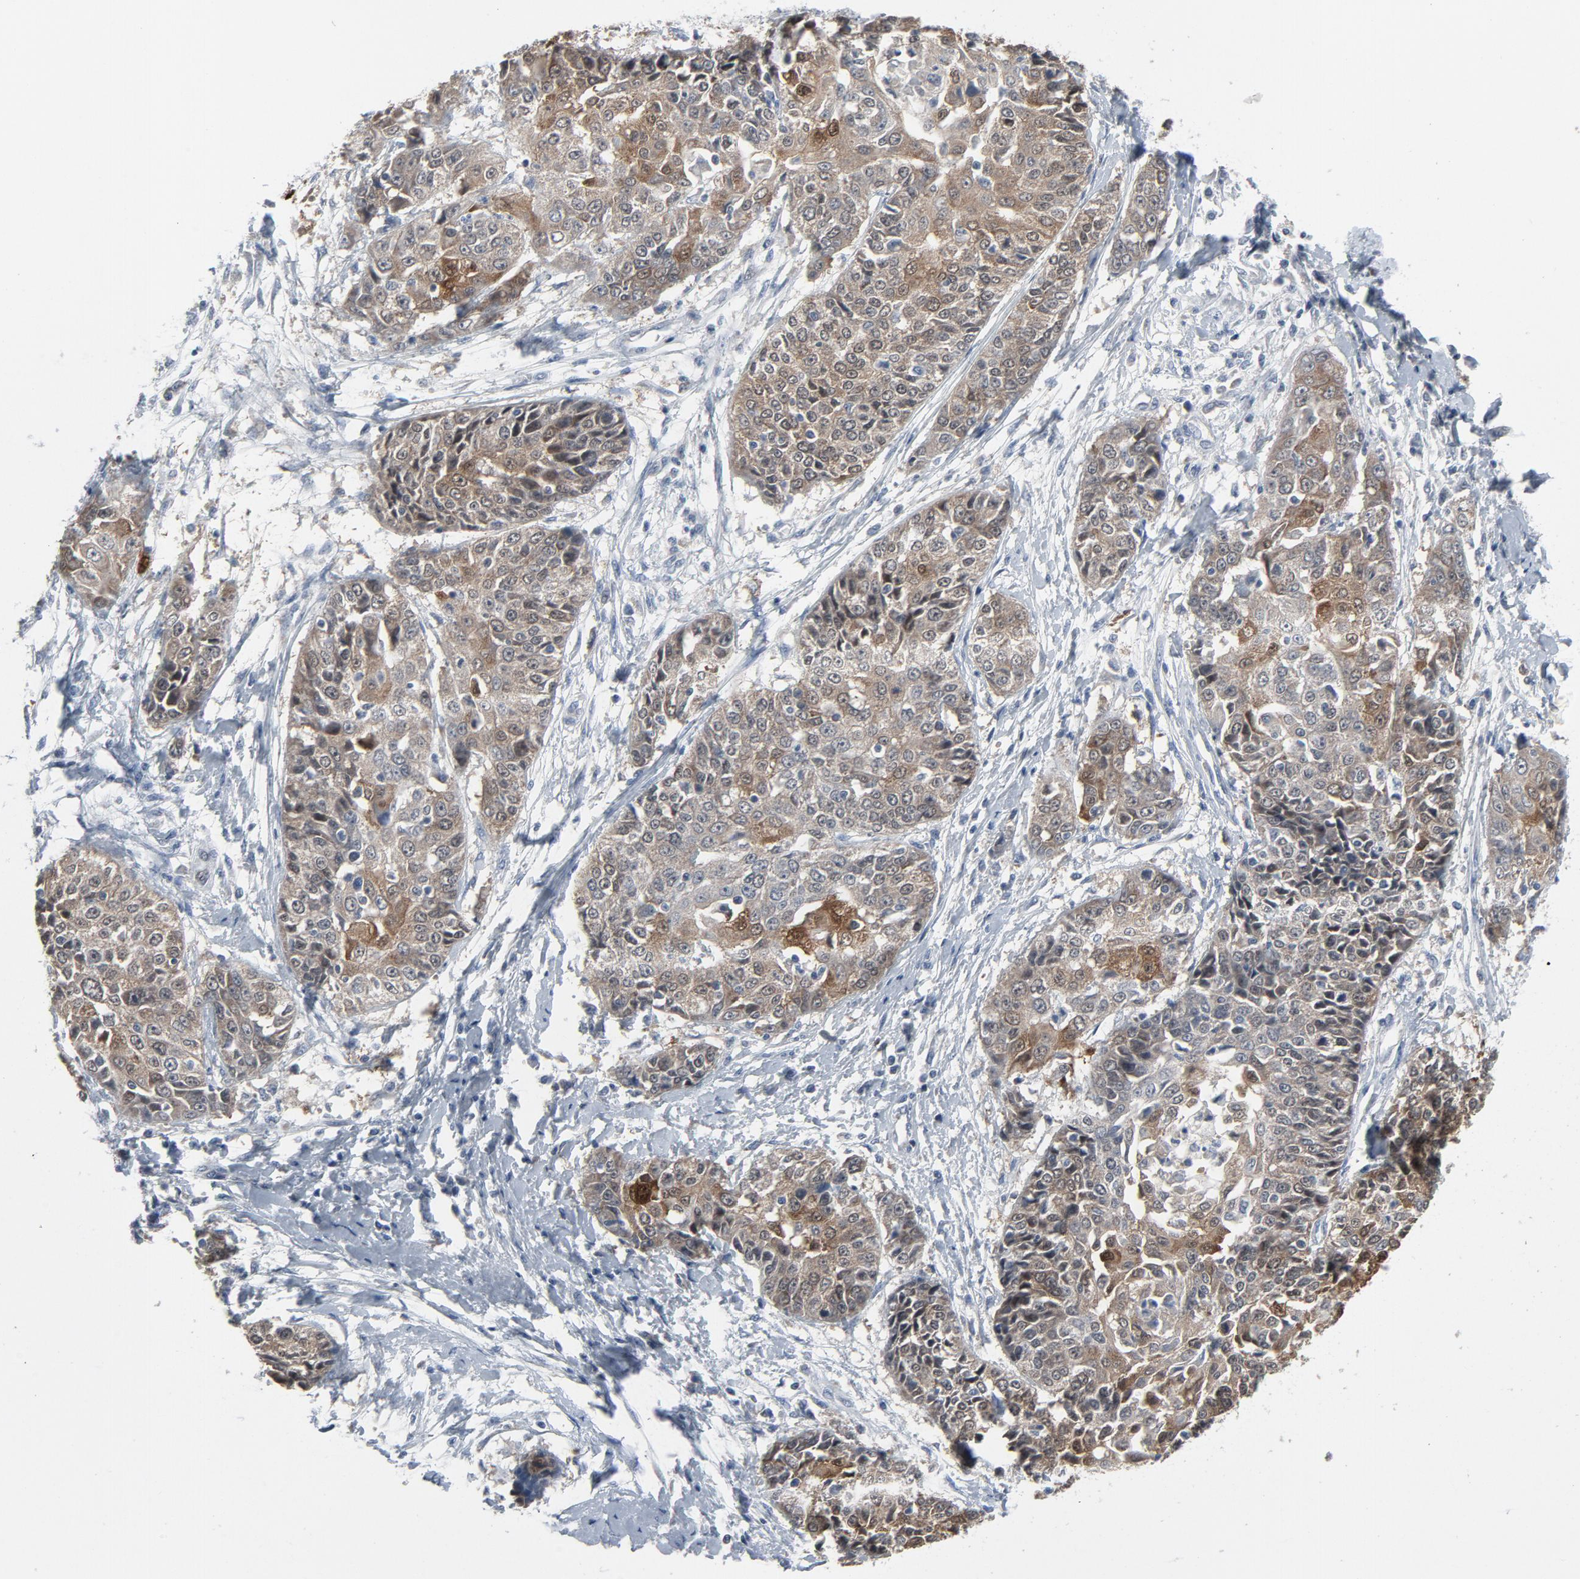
{"staining": {"intensity": "moderate", "quantity": "<25%", "location": "cytoplasmic/membranous,nuclear"}, "tissue": "cervical cancer", "cell_type": "Tumor cells", "image_type": "cancer", "snomed": [{"axis": "morphology", "description": "Squamous cell carcinoma, NOS"}, {"axis": "topography", "description": "Cervix"}], "caption": "Immunohistochemical staining of cervical cancer exhibits low levels of moderate cytoplasmic/membranous and nuclear expression in about <25% of tumor cells. (brown staining indicates protein expression, while blue staining denotes nuclei).", "gene": "GPX2", "patient": {"sex": "female", "age": 64}}